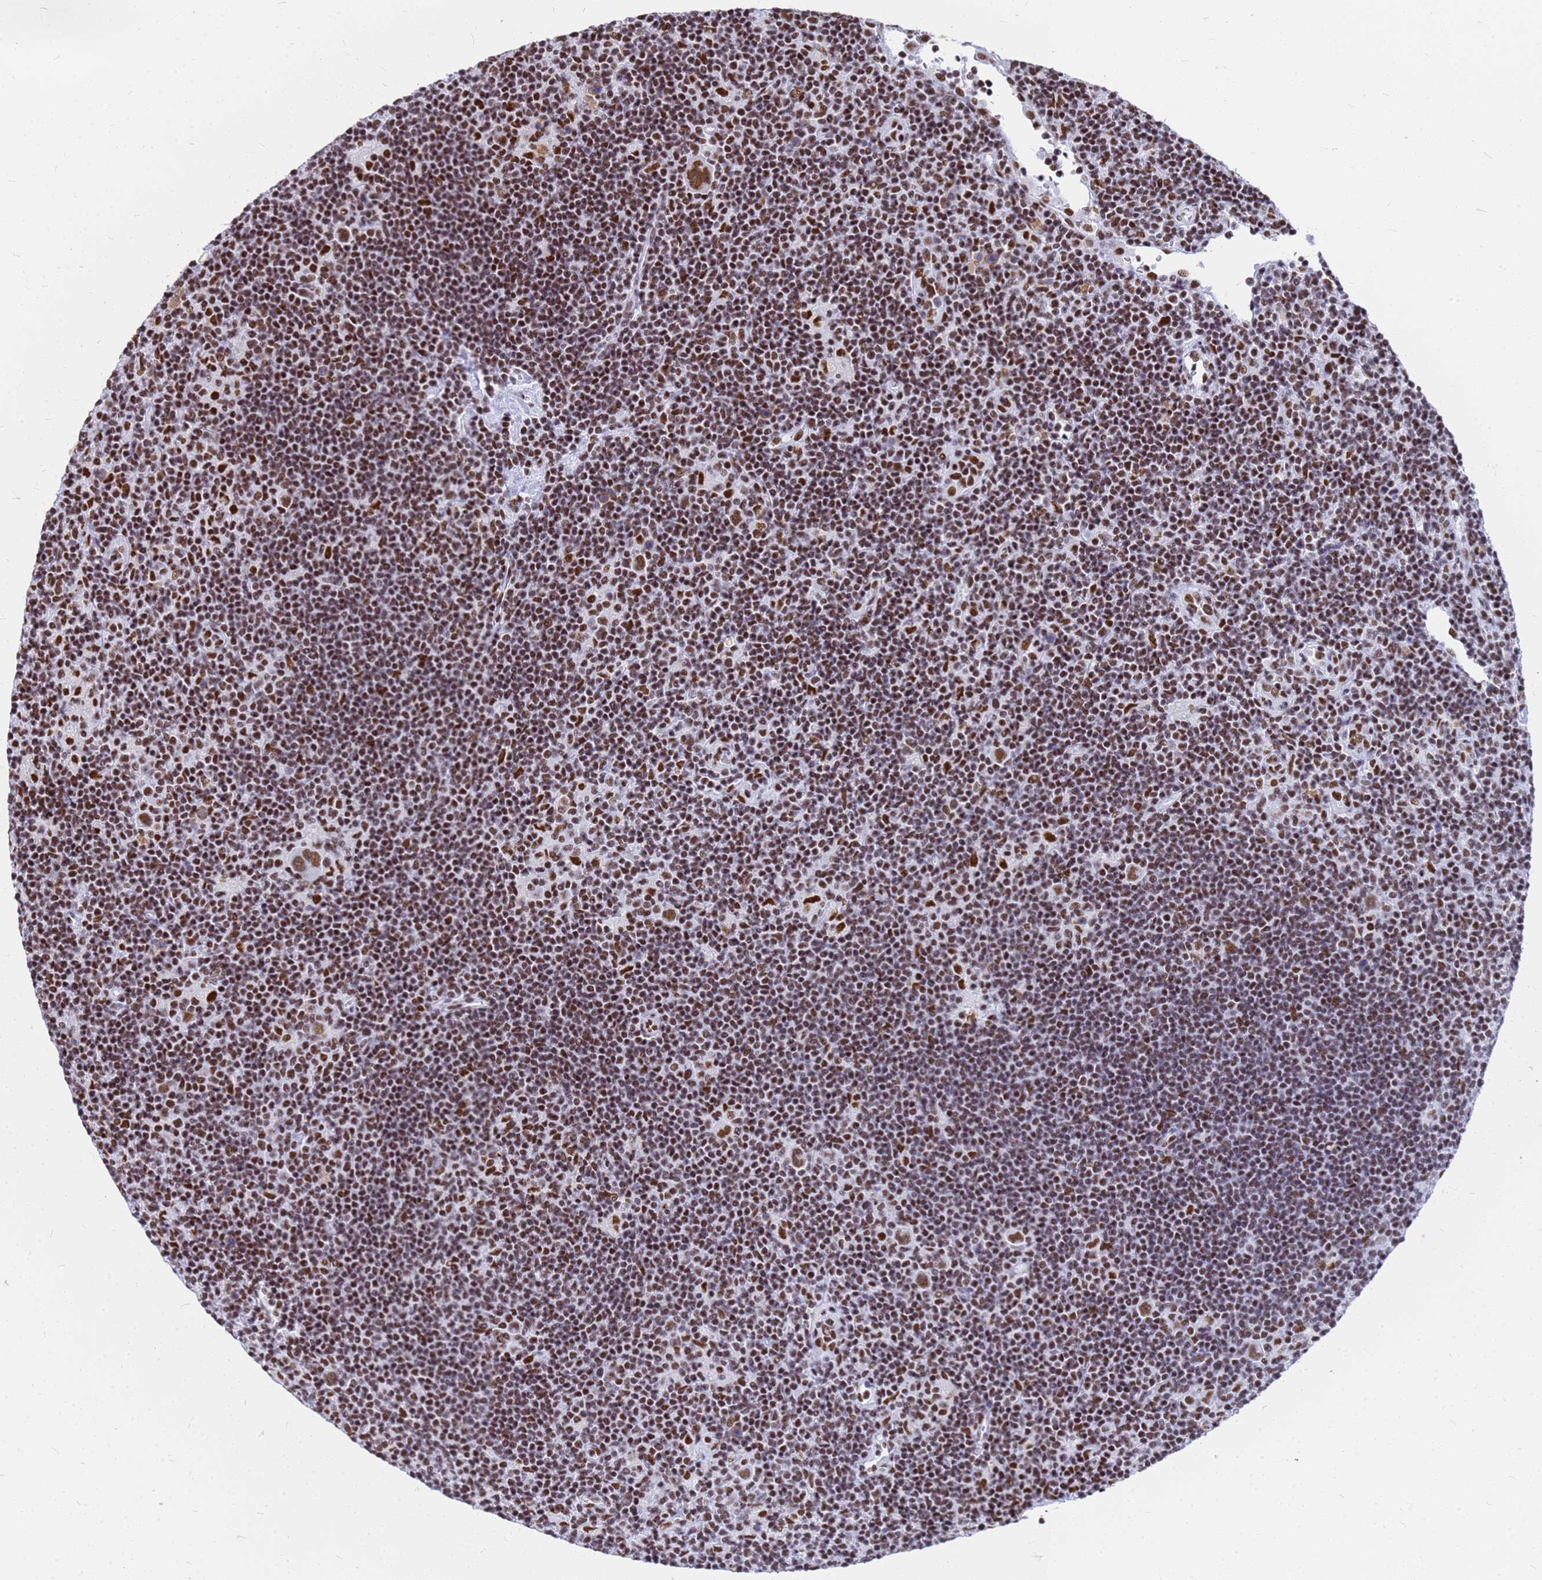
{"staining": {"intensity": "moderate", "quantity": ">75%", "location": "nuclear"}, "tissue": "lymphoma", "cell_type": "Tumor cells", "image_type": "cancer", "snomed": [{"axis": "morphology", "description": "Hodgkin's disease, NOS"}, {"axis": "topography", "description": "Lymph node"}], "caption": "Protein expression analysis of lymphoma demonstrates moderate nuclear expression in approximately >75% of tumor cells. The staining is performed using DAB (3,3'-diaminobenzidine) brown chromogen to label protein expression. The nuclei are counter-stained blue using hematoxylin.", "gene": "SART3", "patient": {"sex": "female", "age": 57}}